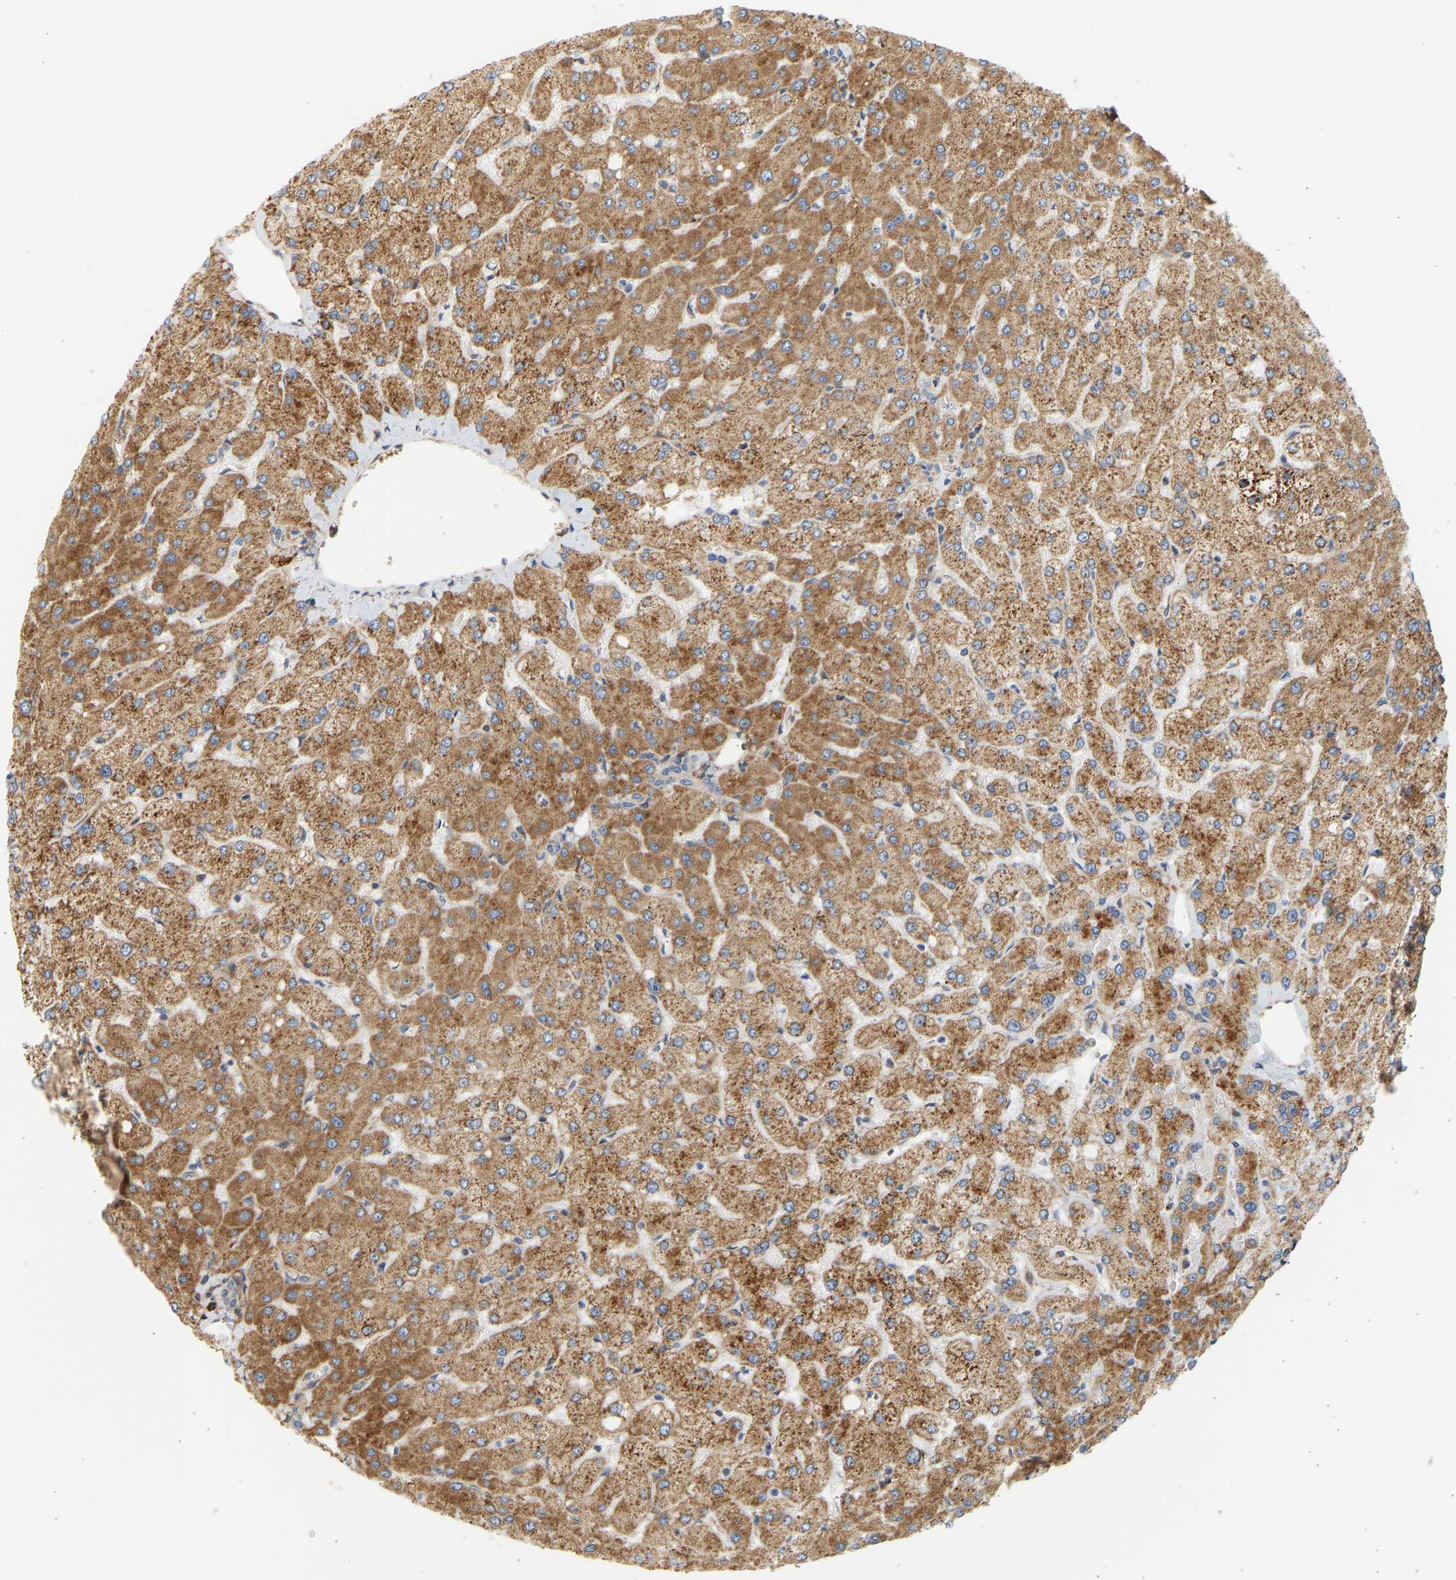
{"staining": {"intensity": "weak", "quantity": "<25%", "location": "cytoplasmic/membranous"}, "tissue": "liver", "cell_type": "Cholangiocytes", "image_type": "normal", "snomed": [{"axis": "morphology", "description": "Normal tissue, NOS"}, {"axis": "topography", "description": "Liver"}], "caption": "Histopathology image shows no protein positivity in cholangiocytes of unremarkable liver.", "gene": "RPS14", "patient": {"sex": "female", "age": 54}}